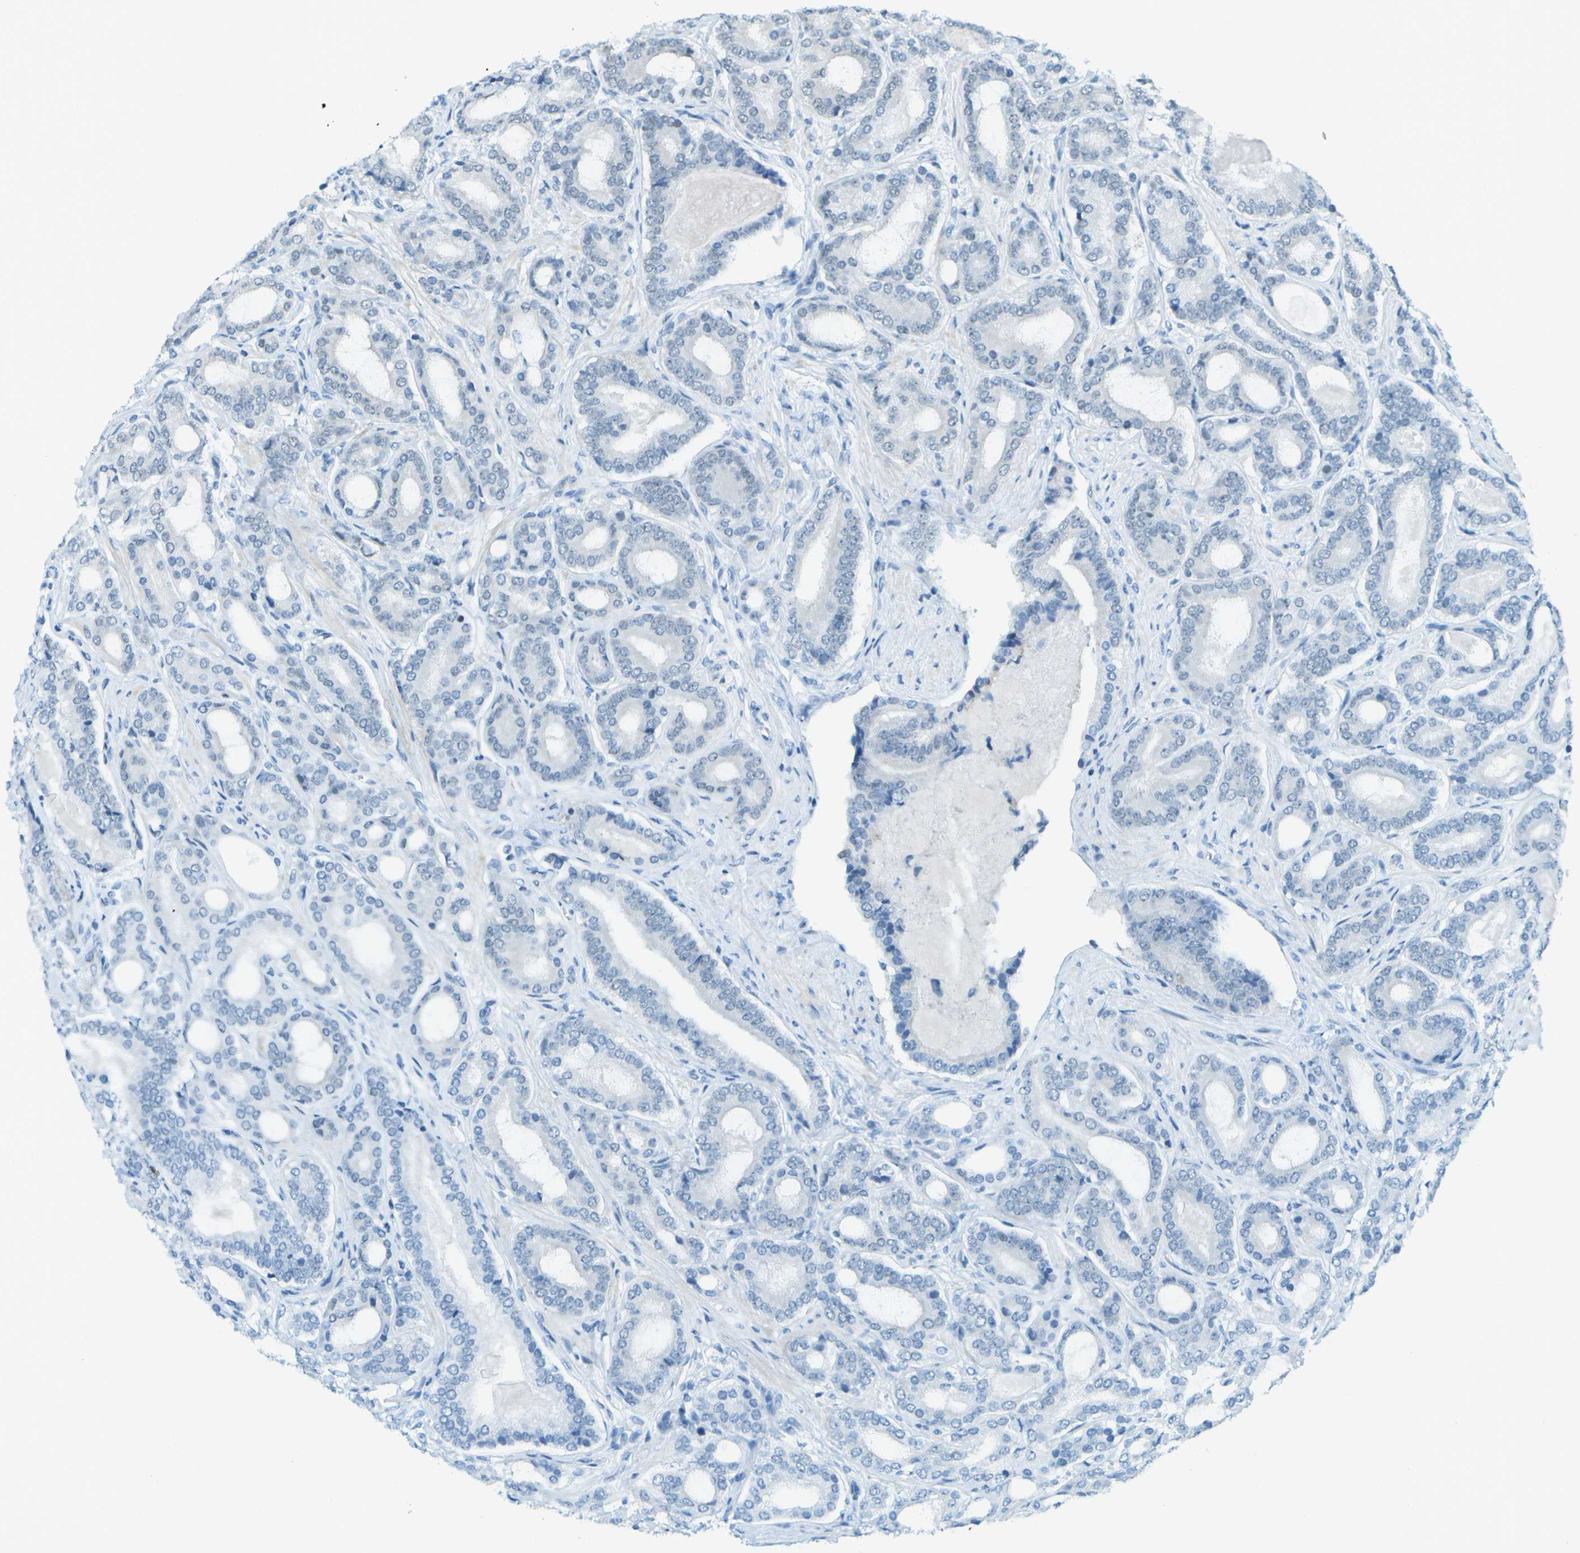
{"staining": {"intensity": "negative", "quantity": "none", "location": "none"}, "tissue": "prostate cancer", "cell_type": "Tumor cells", "image_type": "cancer", "snomed": [{"axis": "morphology", "description": "Adenocarcinoma, High grade"}, {"axis": "topography", "description": "Prostate"}], "caption": "A micrograph of human prostate cancer (adenocarcinoma (high-grade)) is negative for staining in tumor cells. Nuclei are stained in blue.", "gene": "NEK11", "patient": {"sex": "male", "age": 60}}